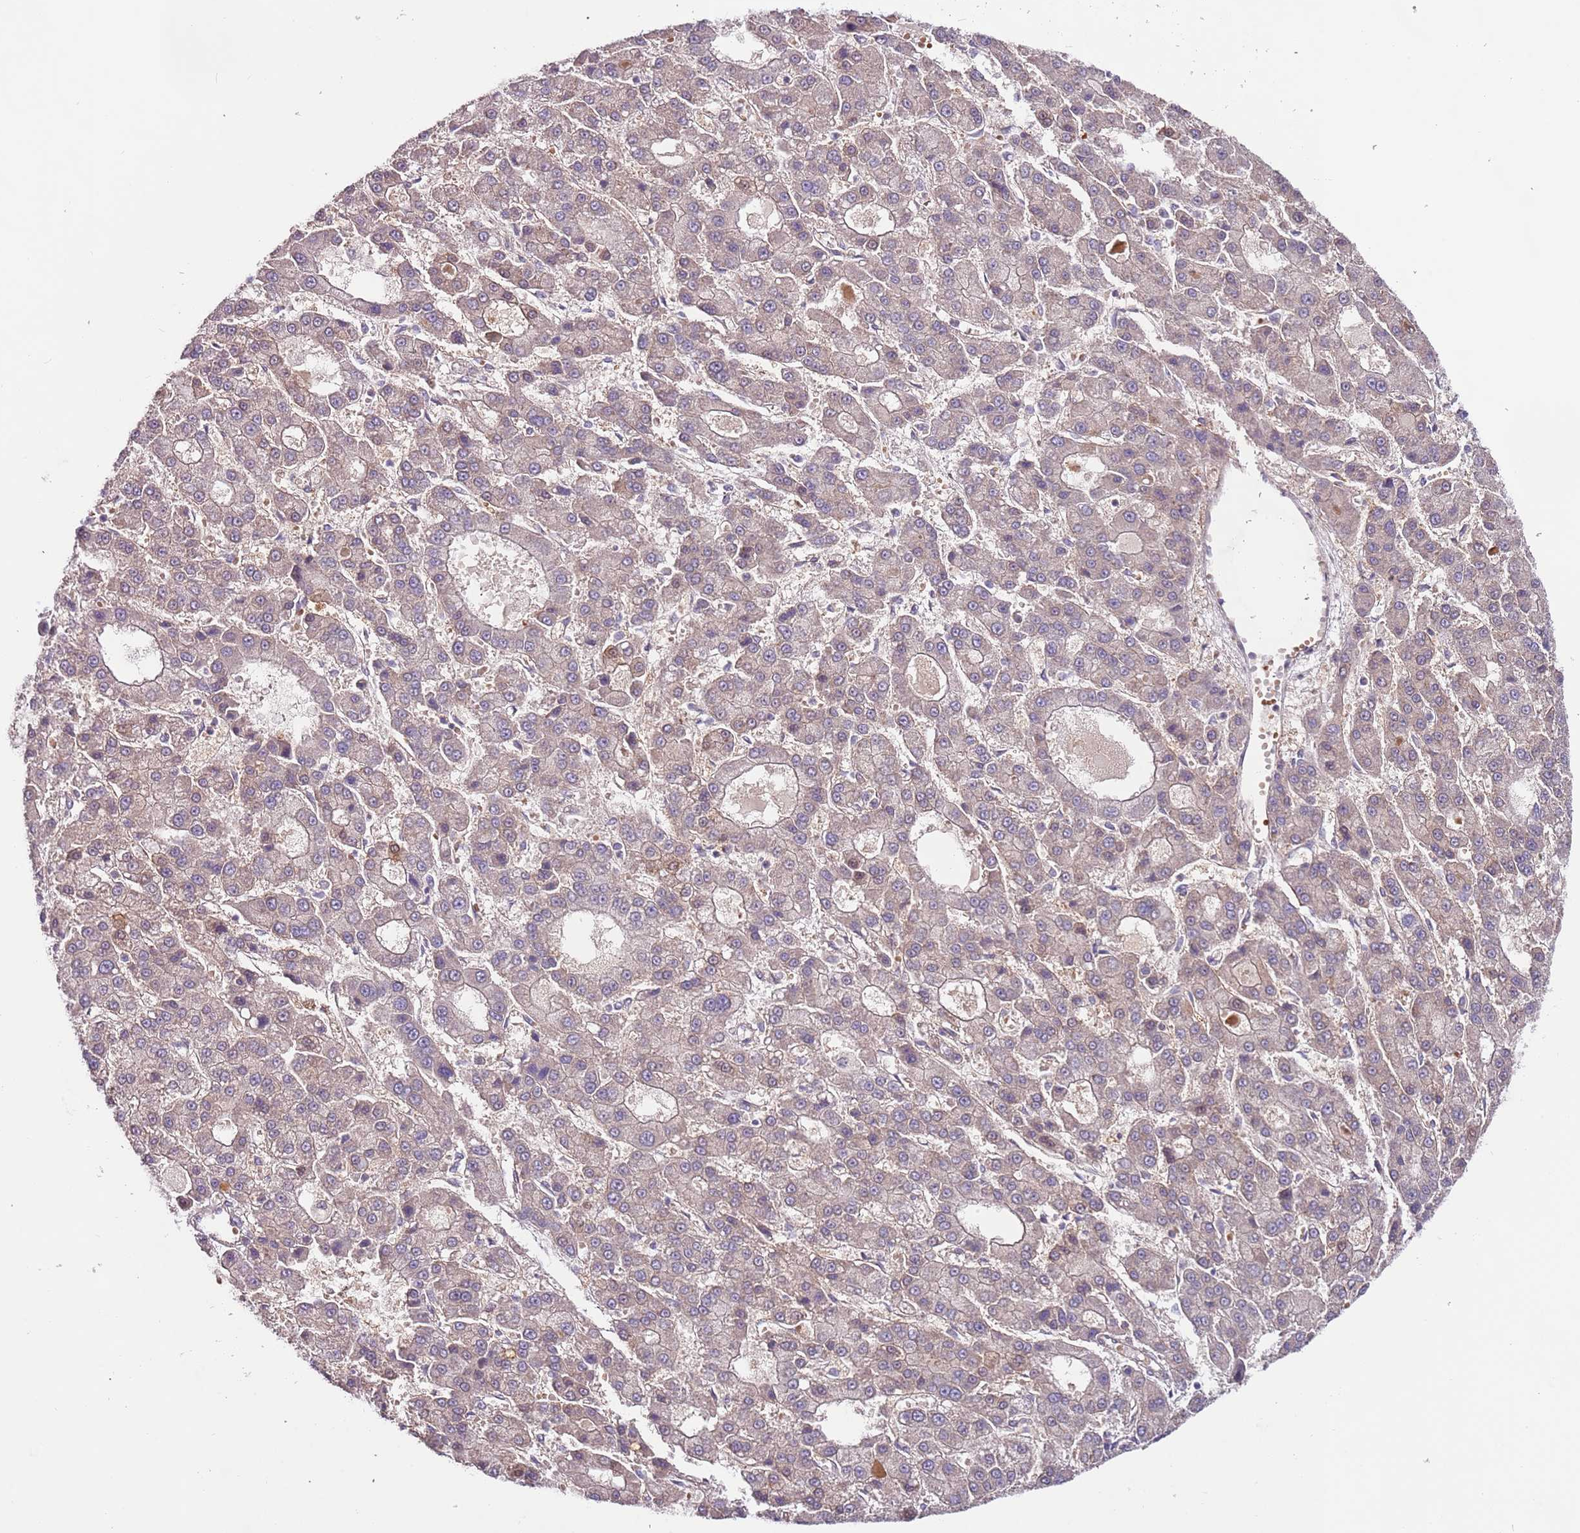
{"staining": {"intensity": "weak", "quantity": "25%-75%", "location": "cytoplasmic/membranous"}, "tissue": "liver cancer", "cell_type": "Tumor cells", "image_type": "cancer", "snomed": [{"axis": "morphology", "description": "Carcinoma, Hepatocellular, NOS"}, {"axis": "topography", "description": "Liver"}], "caption": "High-power microscopy captured an immunohistochemistry (IHC) histopathology image of liver cancer (hepatocellular carcinoma), revealing weak cytoplasmic/membranous expression in about 25%-75% of tumor cells.", "gene": "MTG2", "patient": {"sex": "male", "age": 70}}